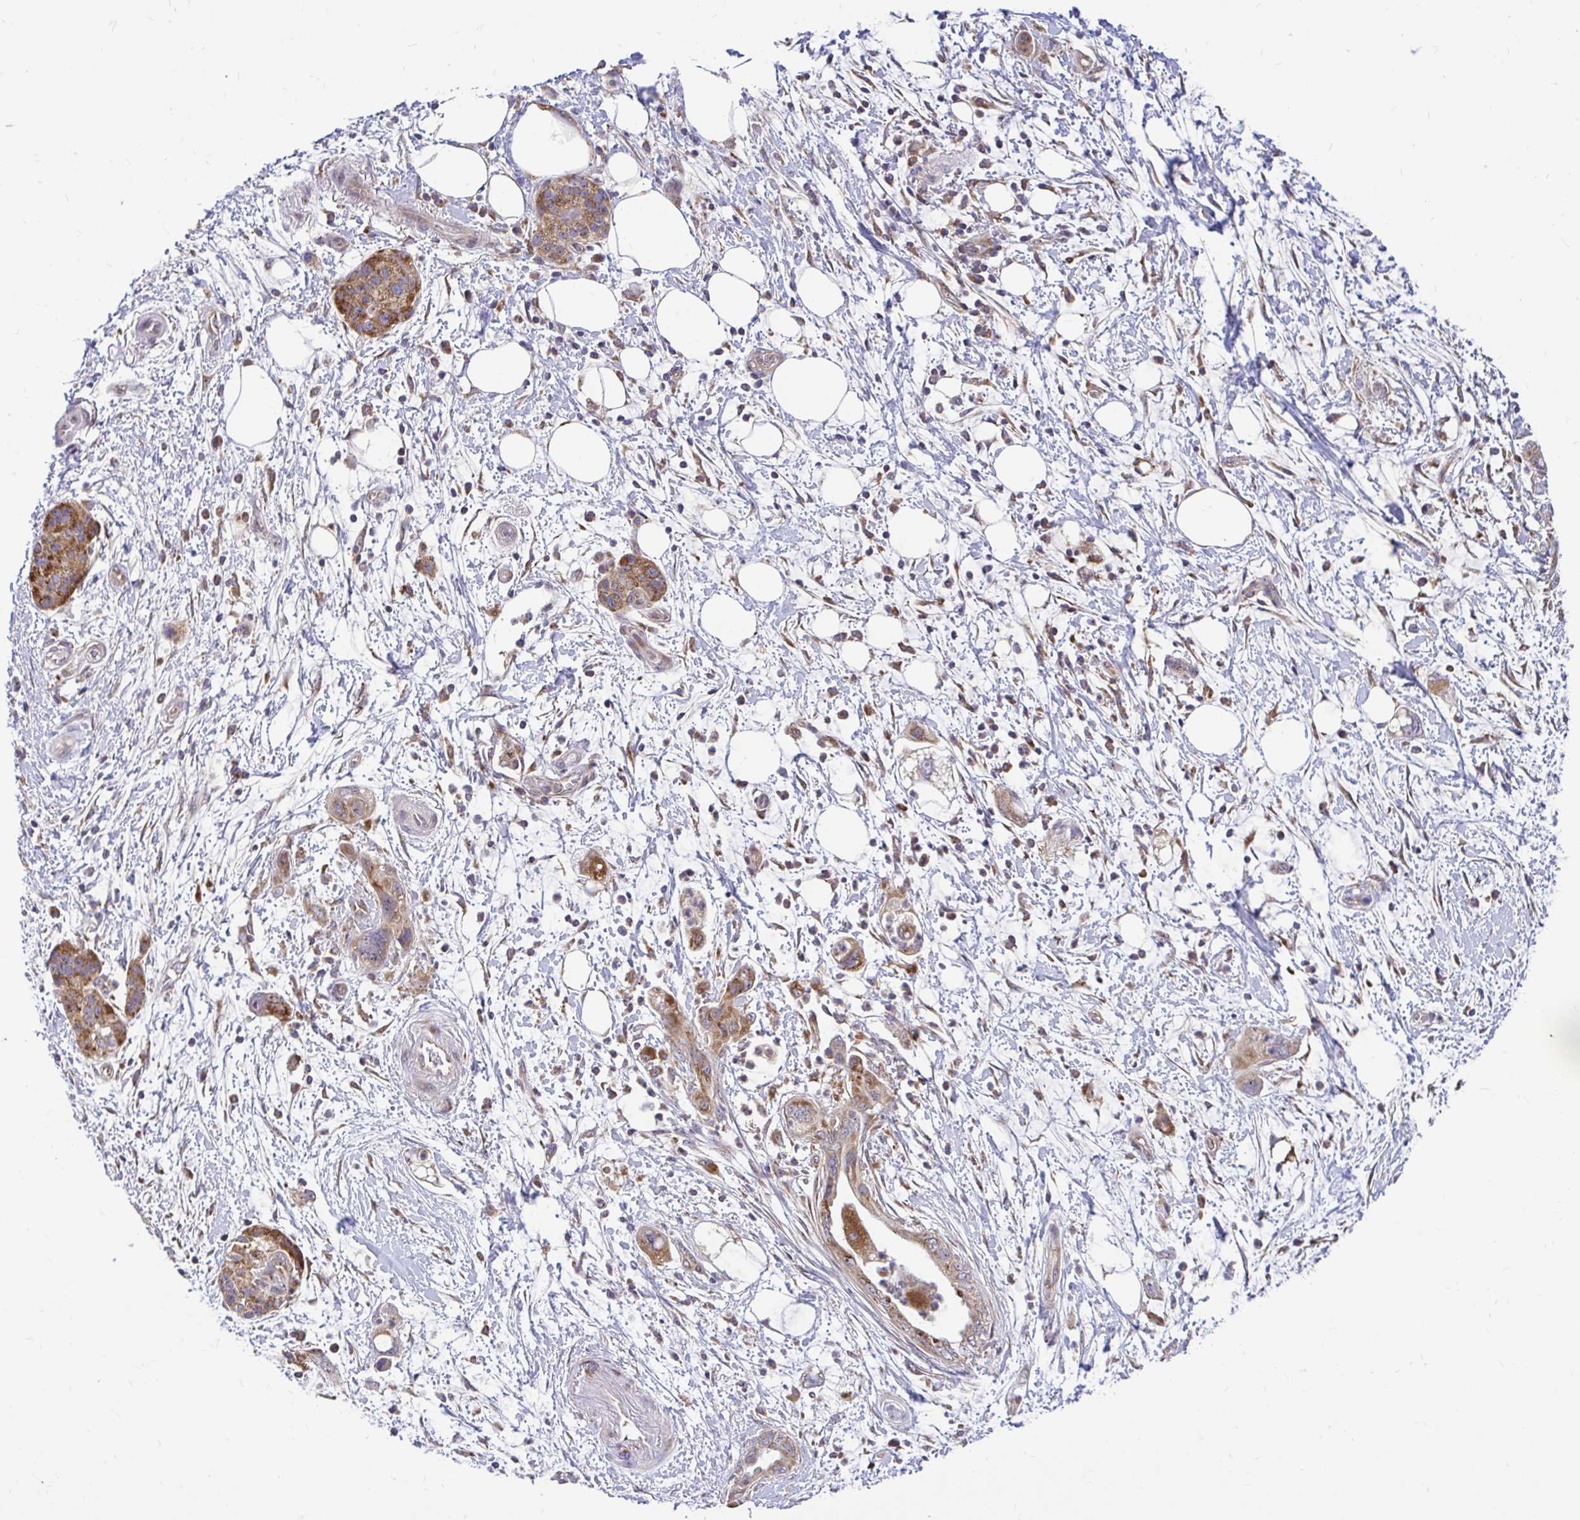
{"staining": {"intensity": "moderate", "quantity": ">75%", "location": "cytoplasmic/membranous"}, "tissue": "pancreatic cancer", "cell_type": "Tumor cells", "image_type": "cancer", "snomed": [{"axis": "morphology", "description": "Adenocarcinoma, NOS"}, {"axis": "topography", "description": "Pancreas"}], "caption": "Tumor cells demonstrate medium levels of moderate cytoplasmic/membranous staining in approximately >75% of cells in human adenocarcinoma (pancreatic). The protein of interest is shown in brown color, while the nuclei are stained blue.", "gene": "VTI1B", "patient": {"sex": "female", "age": 73}}